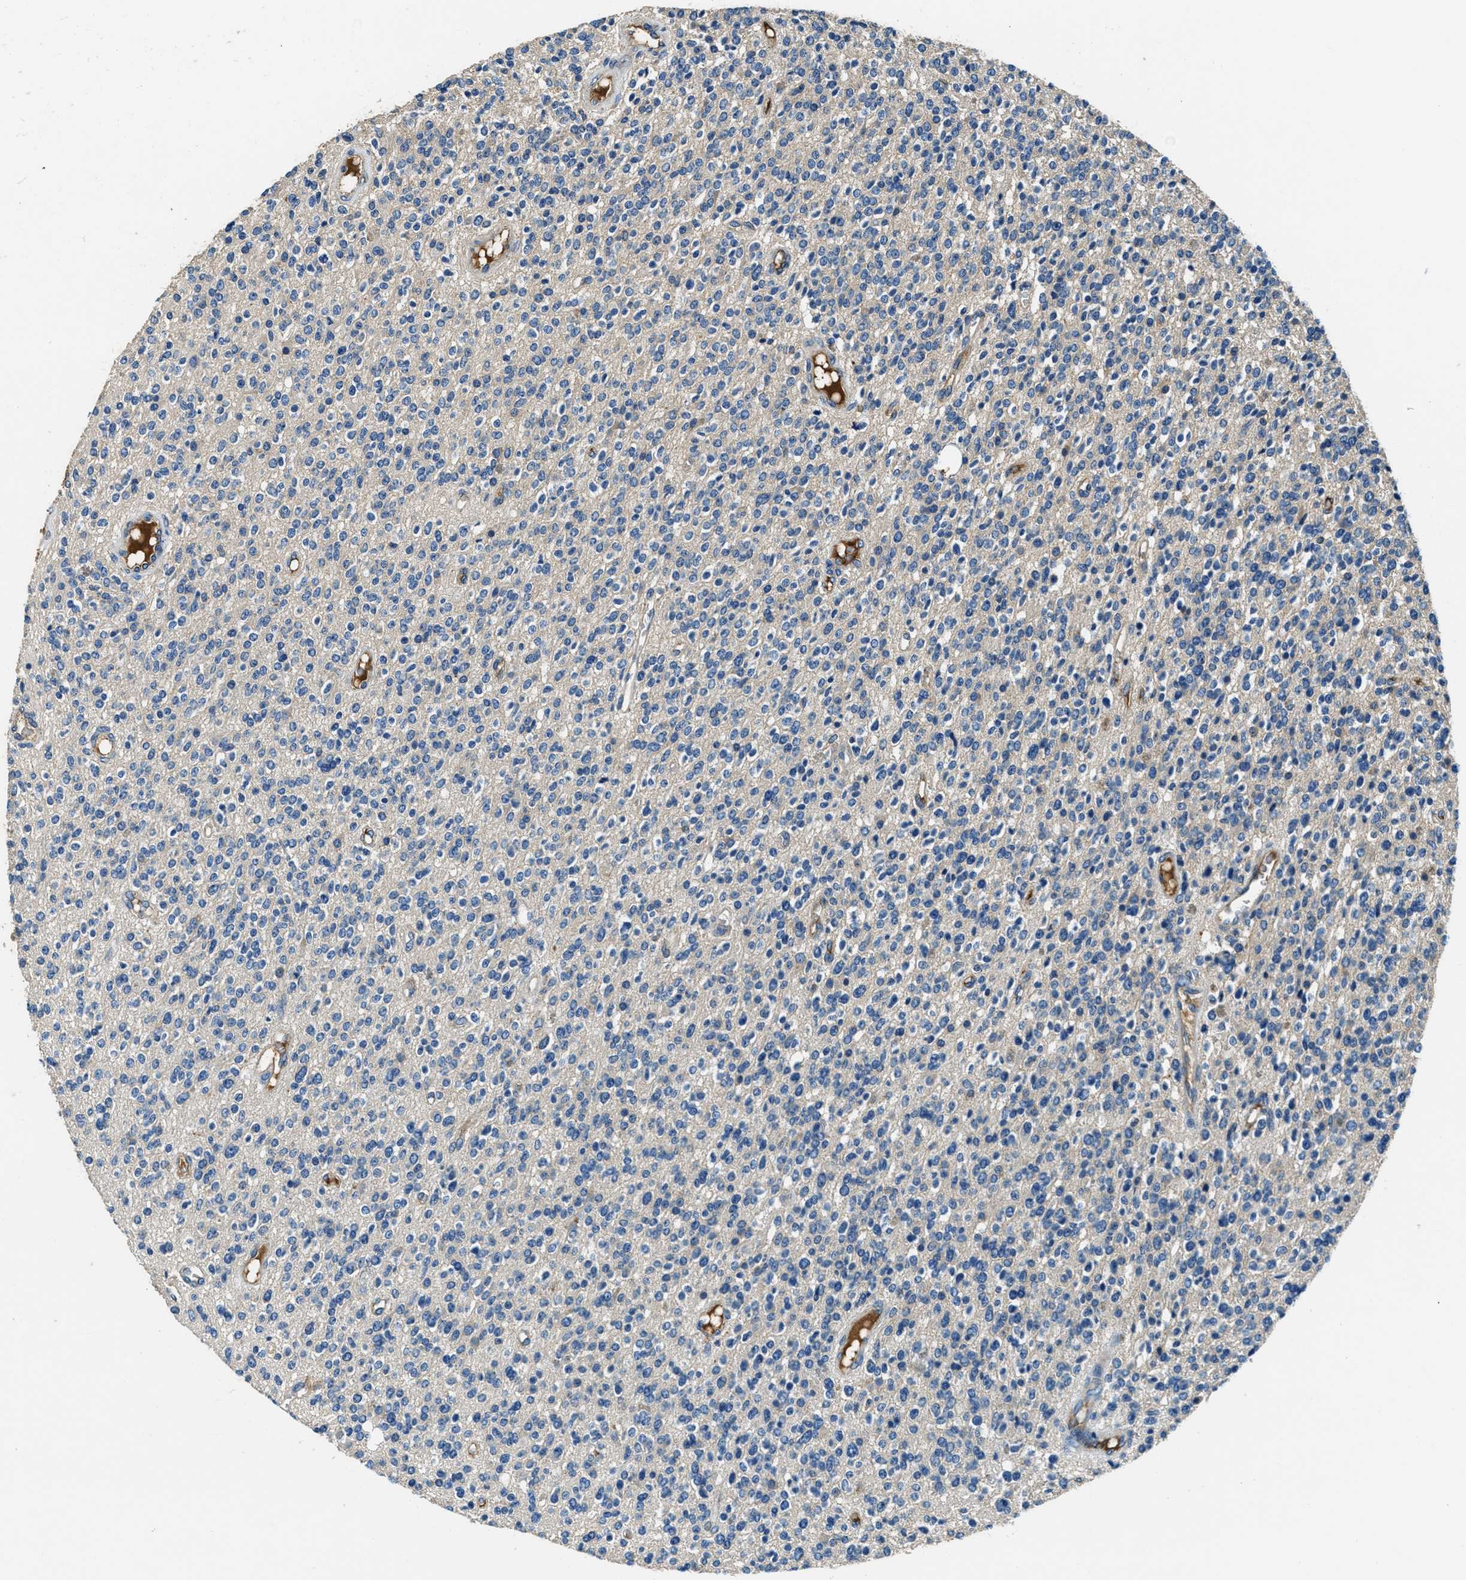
{"staining": {"intensity": "negative", "quantity": "none", "location": "none"}, "tissue": "glioma", "cell_type": "Tumor cells", "image_type": "cancer", "snomed": [{"axis": "morphology", "description": "Glioma, malignant, High grade"}, {"axis": "topography", "description": "Brain"}], "caption": "This is a histopathology image of immunohistochemistry staining of glioma, which shows no positivity in tumor cells. (Stains: DAB IHC with hematoxylin counter stain, Microscopy: brightfield microscopy at high magnification).", "gene": "TMEM186", "patient": {"sex": "male", "age": 34}}